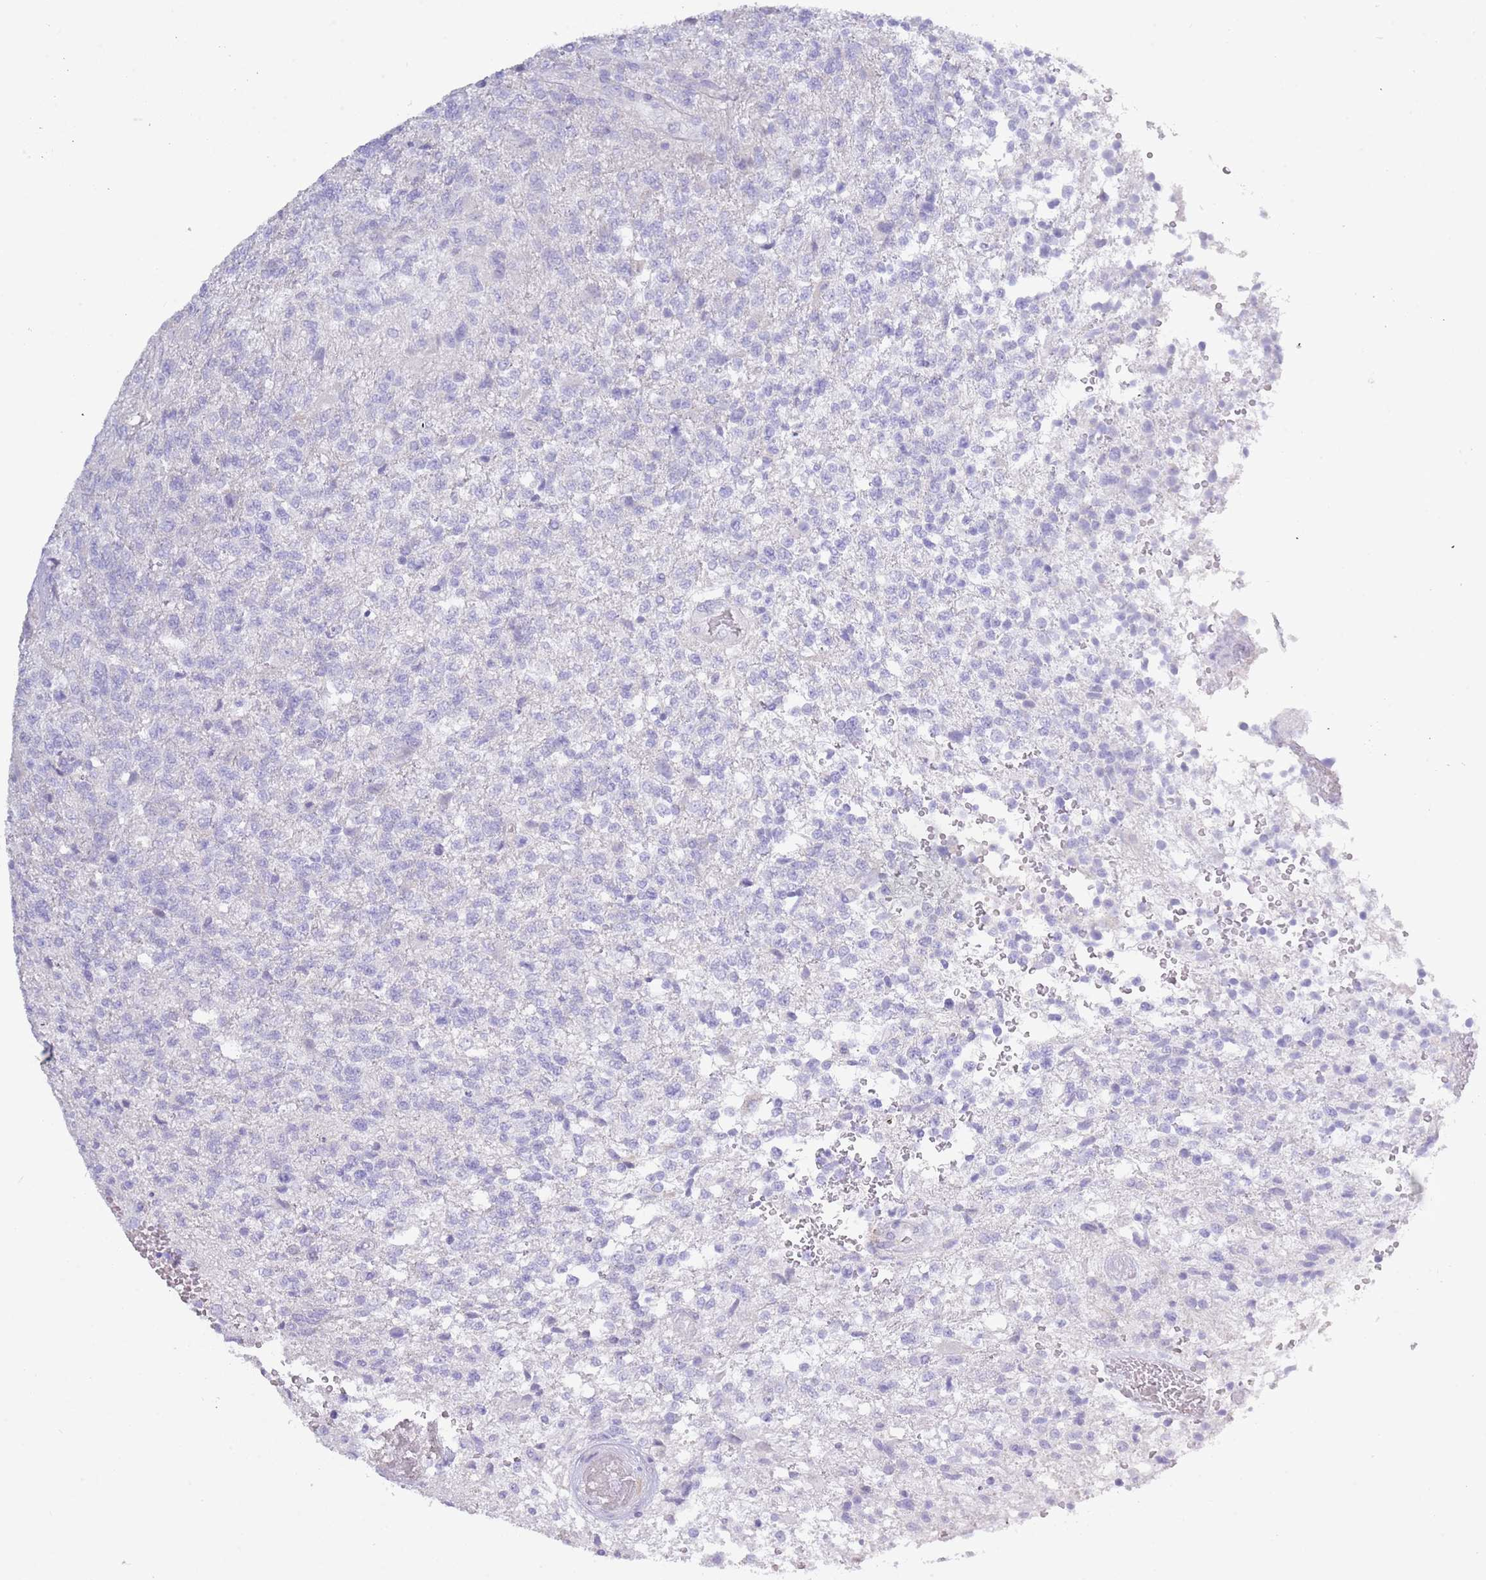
{"staining": {"intensity": "negative", "quantity": "none", "location": "none"}, "tissue": "glioma", "cell_type": "Tumor cells", "image_type": "cancer", "snomed": [{"axis": "morphology", "description": "Glioma, malignant, High grade"}, {"axis": "topography", "description": "Brain"}], "caption": "Immunohistochemistry (IHC) image of neoplastic tissue: glioma stained with DAB displays no significant protein positivity in tumor cells. (DAB (3,3'-diaminobenzidine) IHC visualized using brightfield microscopy, high magnification).", "gene": "ACR", "patient": {"sex": "male", "age": 56}}